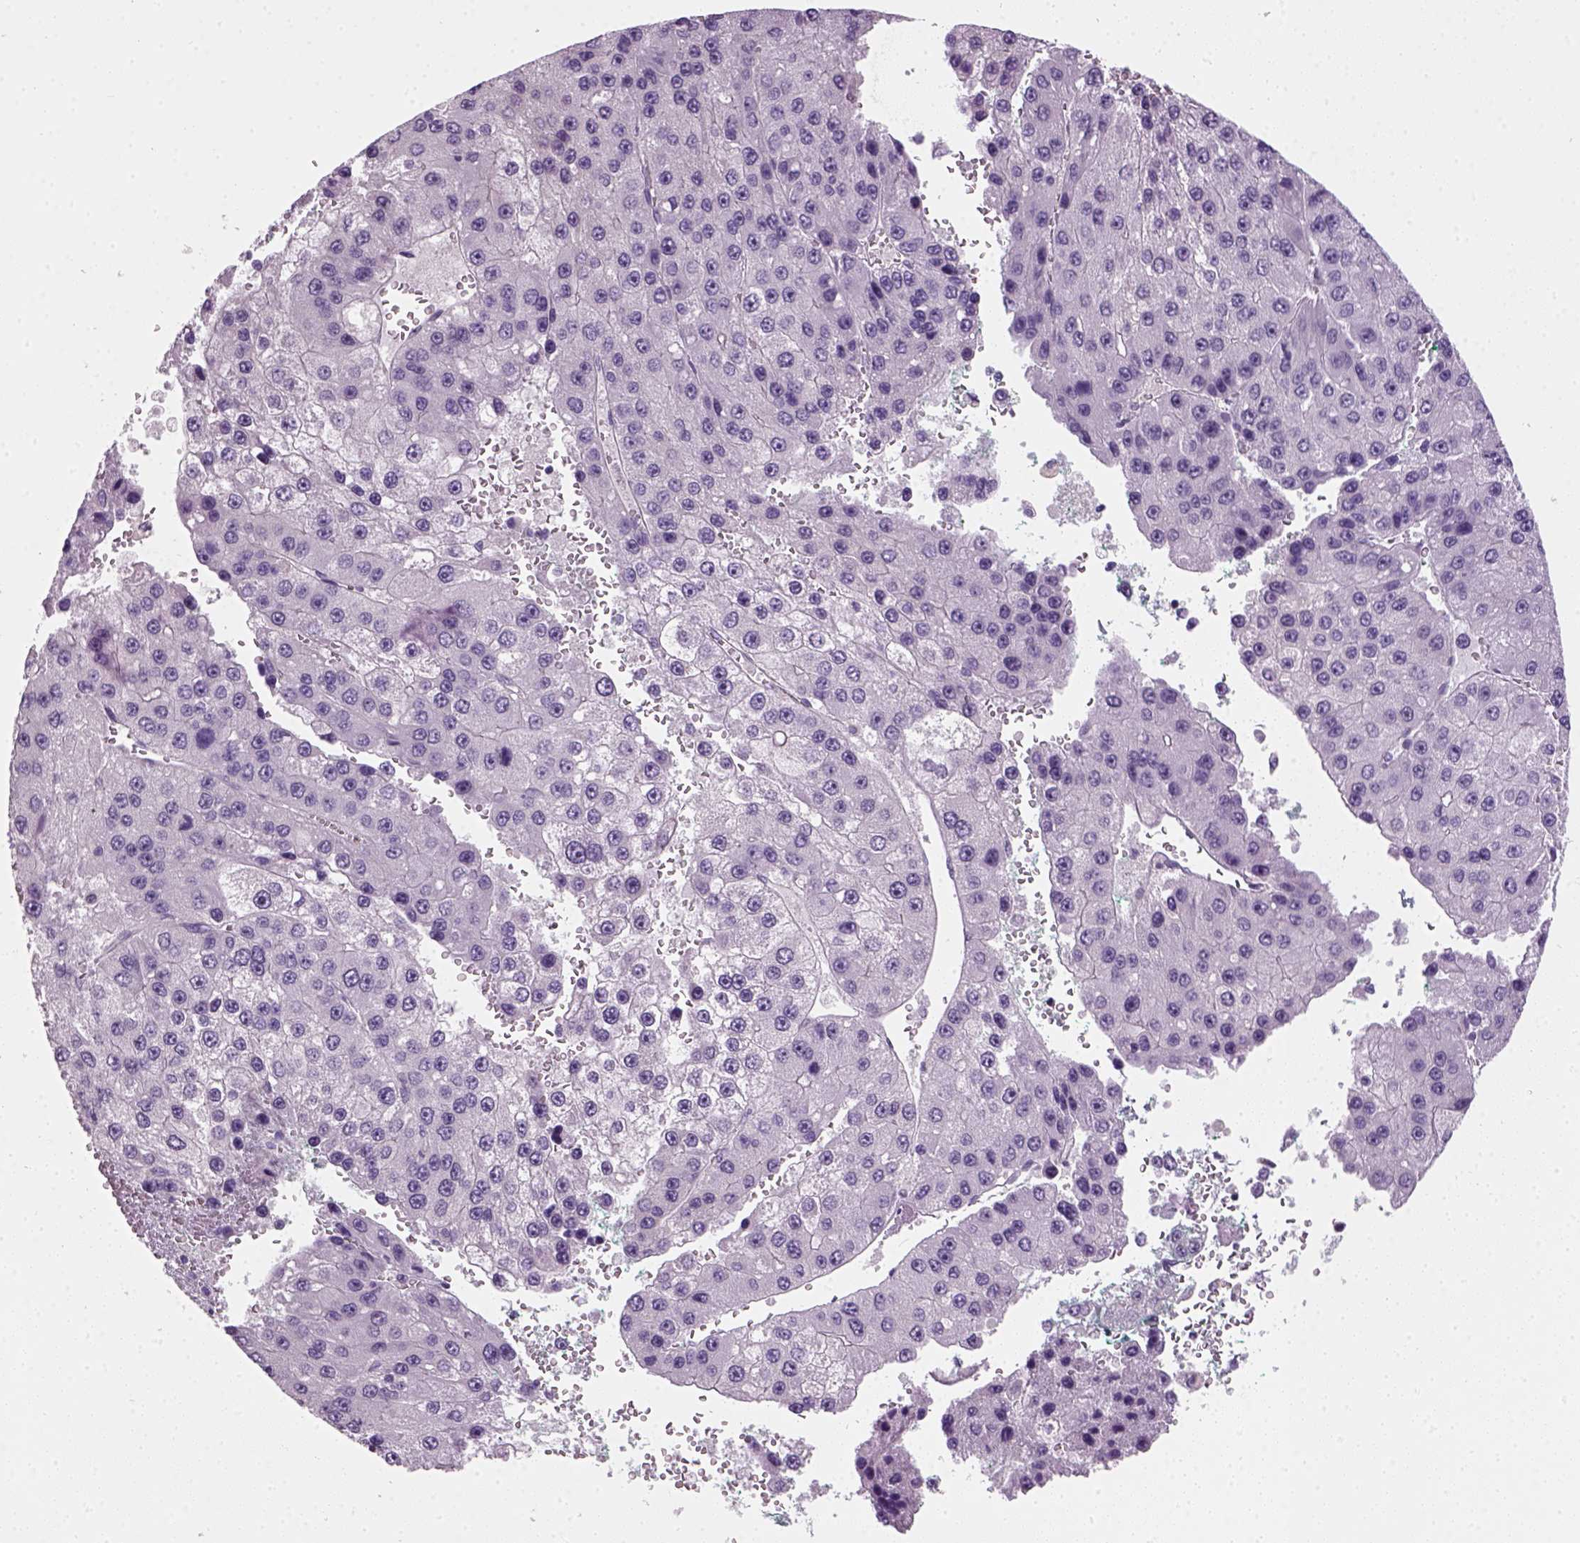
{"staining": {"intensity": "negative", "quantity": "none", "location": "none"}, "tissue": "liver cancer", "cell_type": "Tumor cells", "image_type": "cancer", "snomed": [{"axis": "morphology", "description": "Carcinoma, Hepatocellular, NOS"}, {"axis": "topography", "description": "Liver"}], "caption": "A high-resolution photomicrograph shows immunohistochemistry (IHC) staining of hepatocellular carcinoma (liver), which shows no significant expression in tumor cells.", "gene": "ELOVL3", "patient": {"sex": "female", "age": 73}}